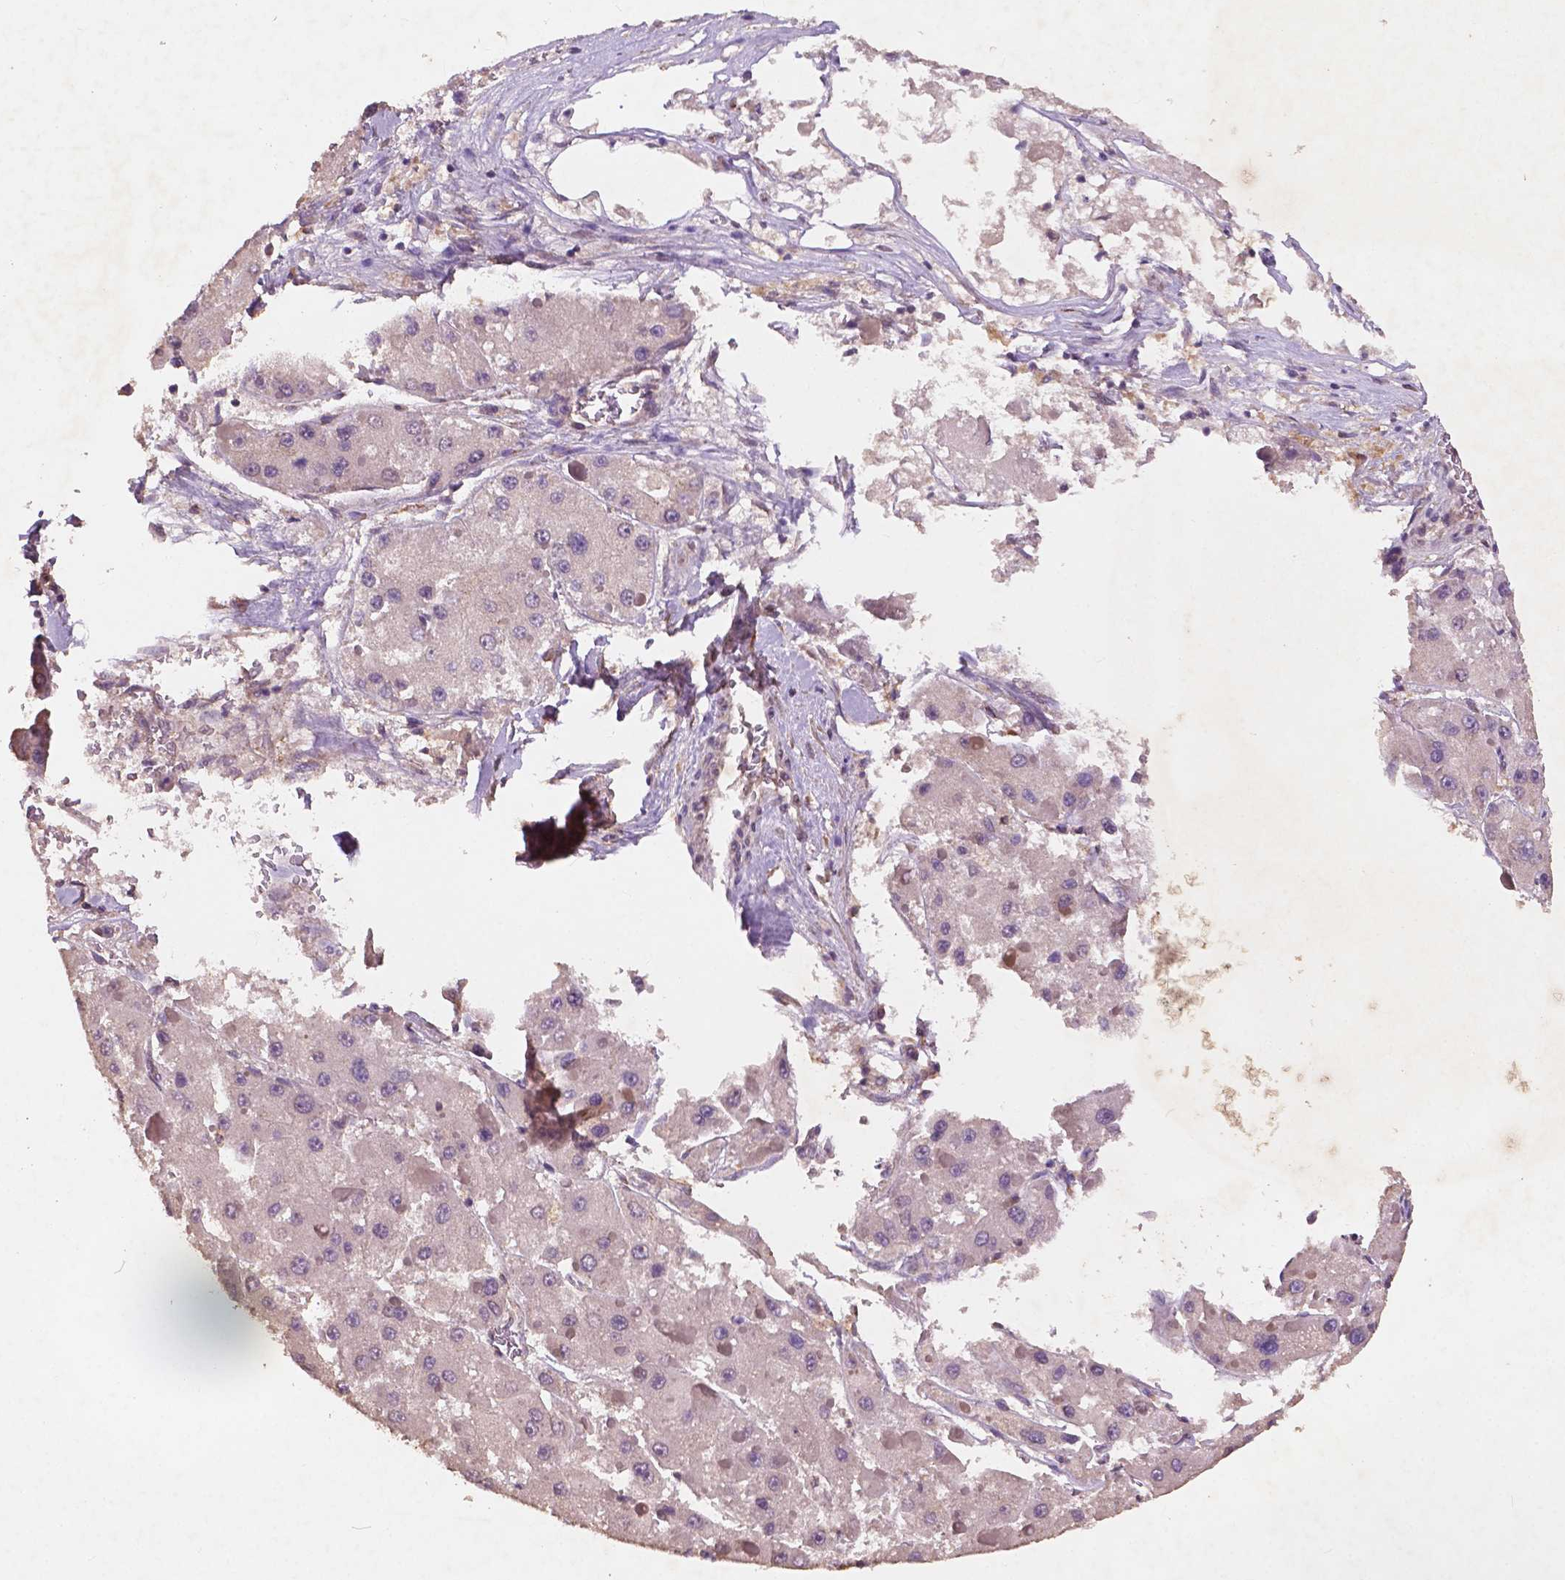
{"staining": {"intensity": "negative", "quantity": "none", "location": "none"}, "tissue": "liver cancer", "cell_type": "Tumor cells", "image_type": "cancer", "snomed": [{"axis": "morphology", "description": "Carcinoma, Hepatocellular, NOS"}, {"axis": "topography", "description": "Liver"}], "caption": "Human liver hepatocellular carcinoma stained for a protein using immunohistochemistry (IHC) reveals no positivity in tumor cells.", "gene": "CHPT1", "patient": {"sex": "female", "age": 73}}